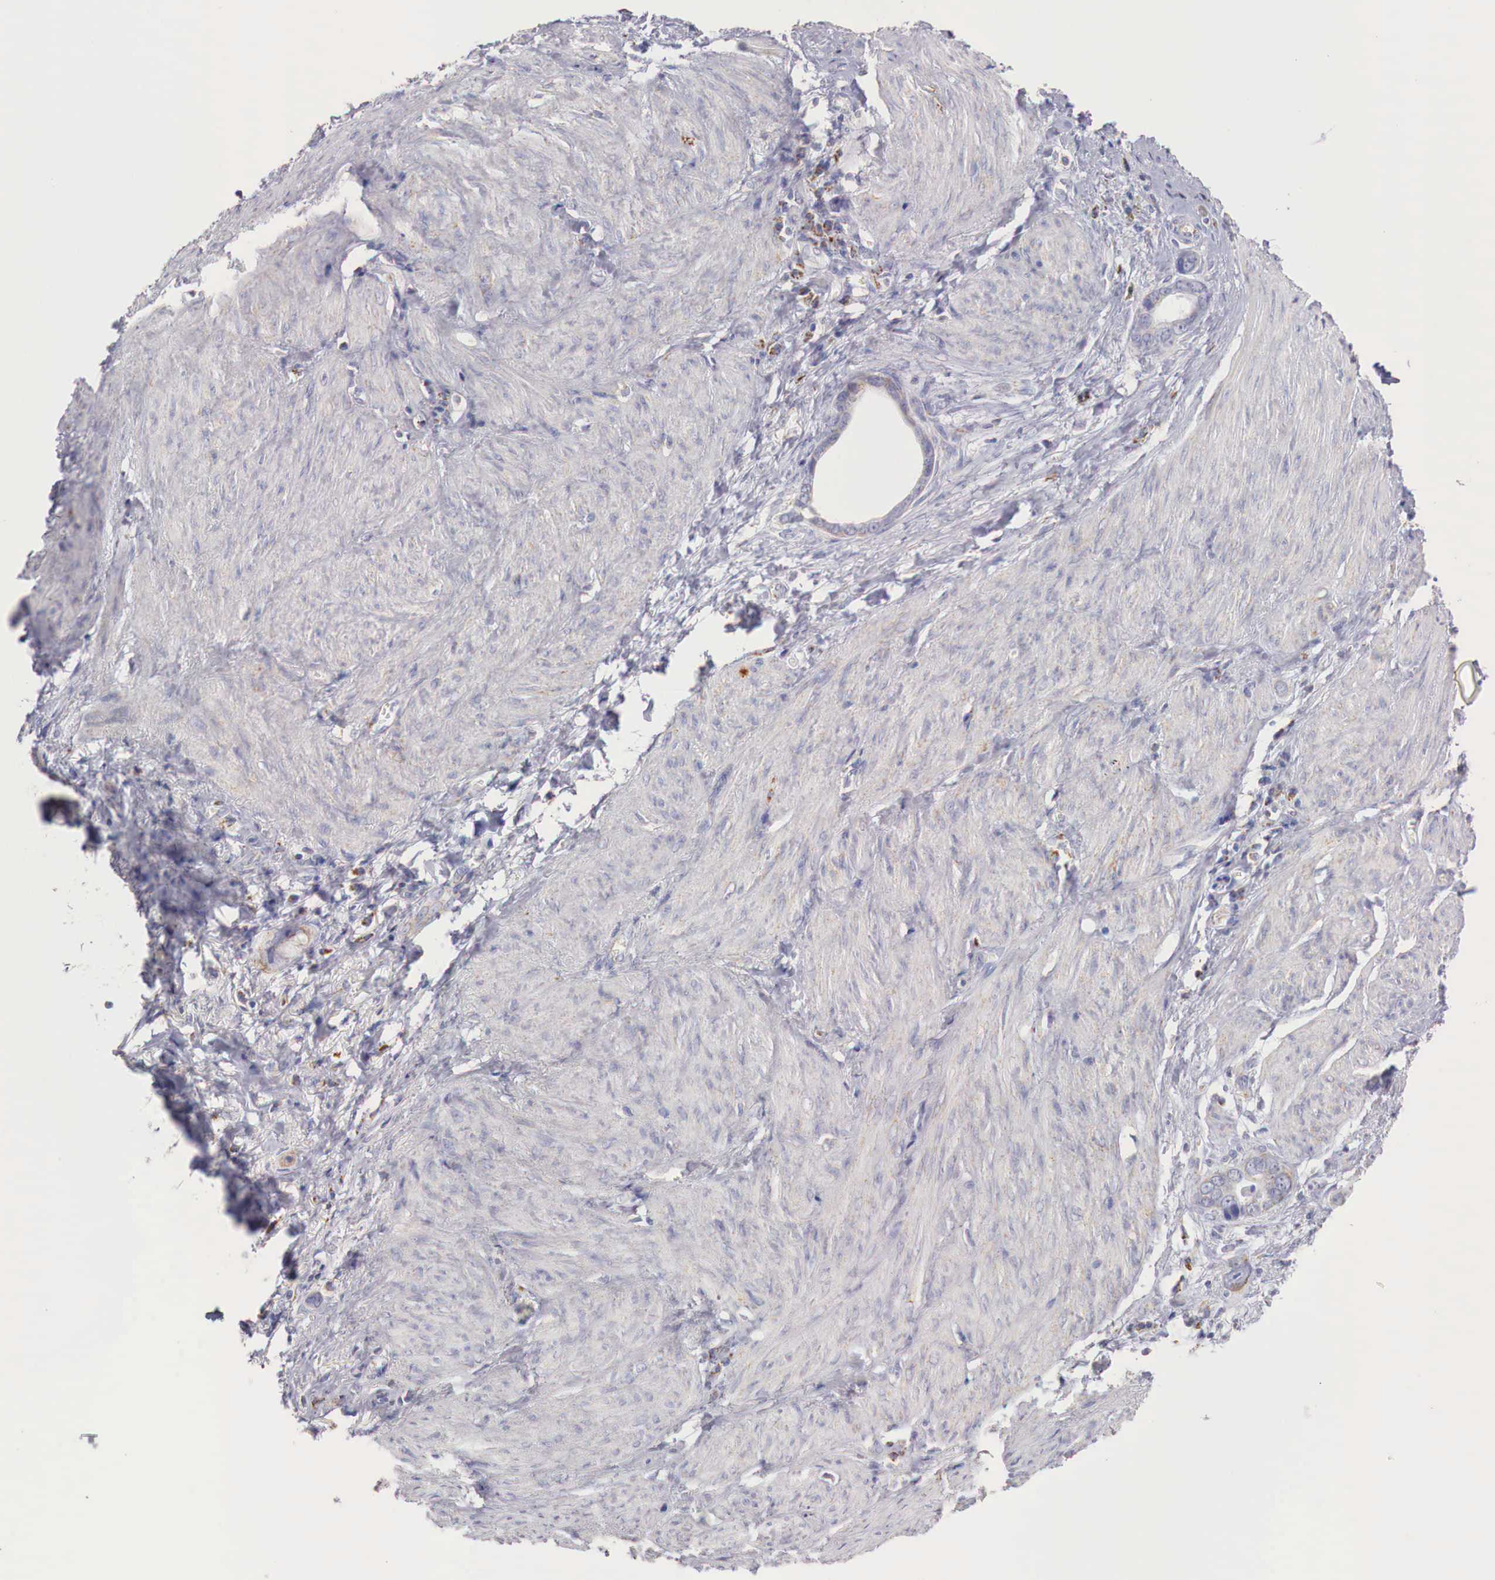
{"staining": {"intensity": "weak", "quantity": "<25%", "location": "cytoplasmic/membranous"}, "tissue": "stomach cancer", "cell_type": "Tumor cells", "image_type": "cancer", "snomed": [{"axis": "morphology", "description": "Adenocarcinoma, NOS"}, {"axis": "topography", "description": "Stomach"}], "caption": "Human stomach adenocarcinoma stained for a protein using immunohistochemistry (IHC) displays no positivity in tumor cells.", "gene": "IDH3G", "patient": {"sex": "male", "age": 78}}